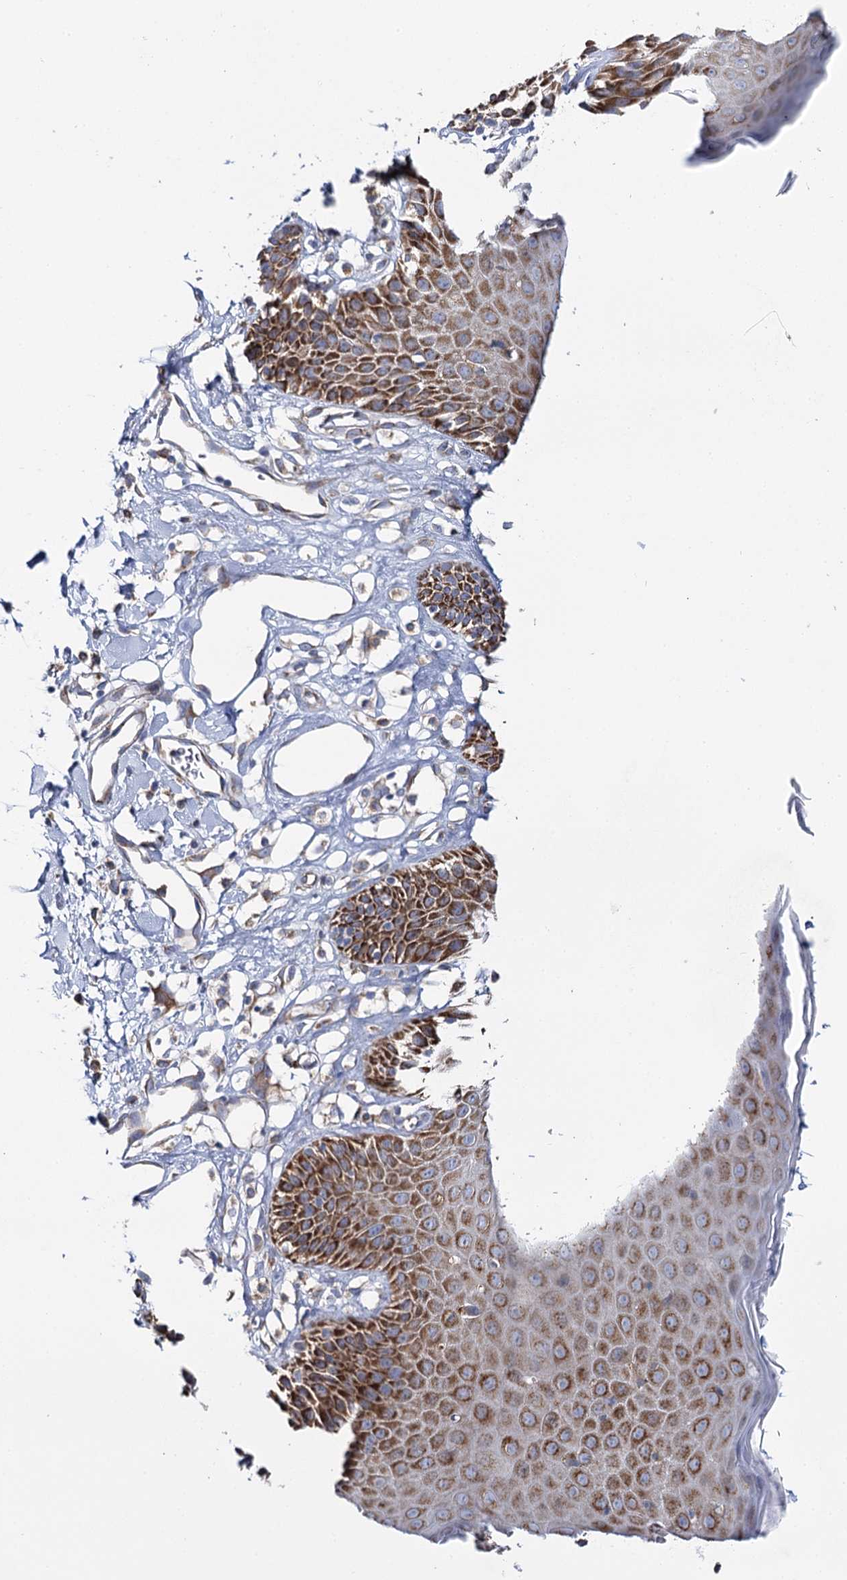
{"staining": {"intensity": "strong", "quantity": ">75%", "location": "cytoplasmic/membranous"}, "tissue": "skin", "cell_type": "Epidermal cells", "image_type": "normal", "snomed": [{"axis": "morphology", "description": "Normal tissue, NOS"}, {"axis": "topography", "description": "Vulva"}], "caption": "Protein analysis of normal skin reveals strong cytoplasmic/membranous positivity in about >75% of epidermal cells.", "gene": "THUMPD3", "patient": {"sex": "female", "age": 68}}